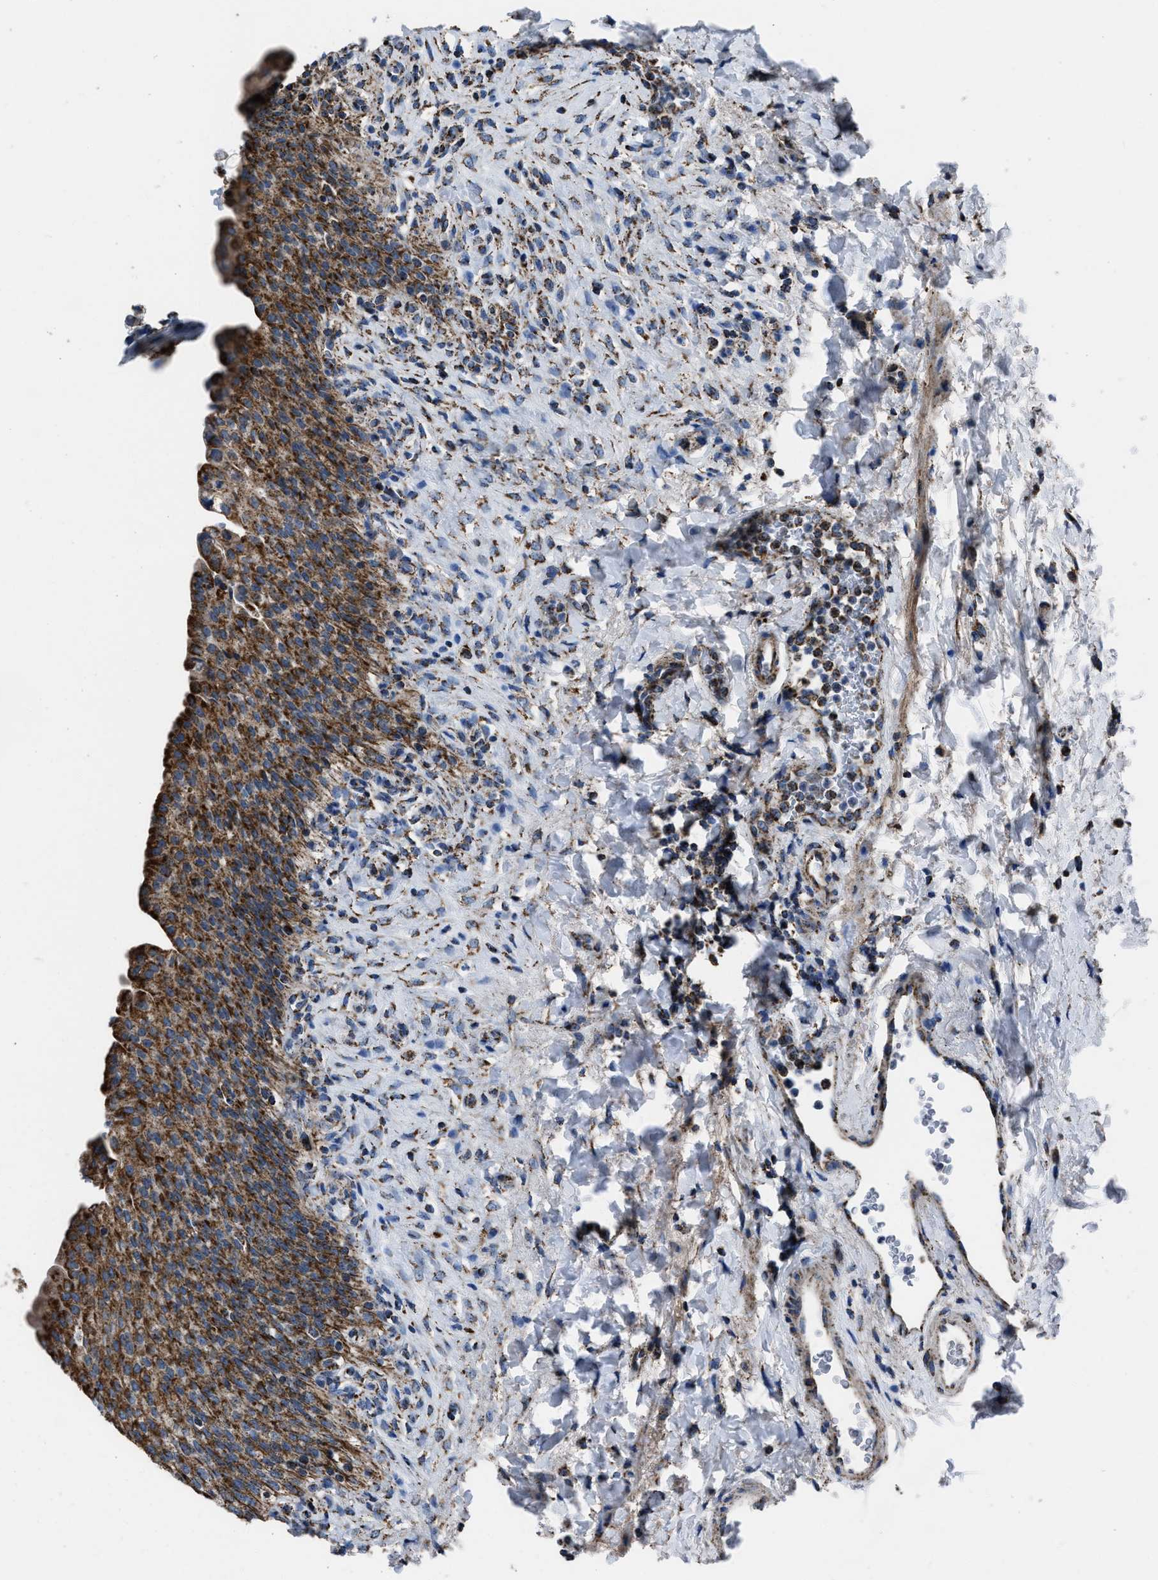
{"staining": {"intensity": "strong", "quantity": ">75%", "location": "cytoplasmic/membranous"}, "tissue": "urinary bladder", "cell_type": "Urothelial cells", "image_type": "normal", "snomed": [{"axis": "morphology", "description": "Urothelial carcinoma, High grade"}, {"axis": "topography", "description": "Urinary bladder"}], "caption": "Protein staining by immunohistochemistry displays strong cytoplasmic/membranous staining in about >75% of urothelial cells in benign urinary bladder.", "gene": "NSD3", "patient": {"sex": "male", "age": 46}}